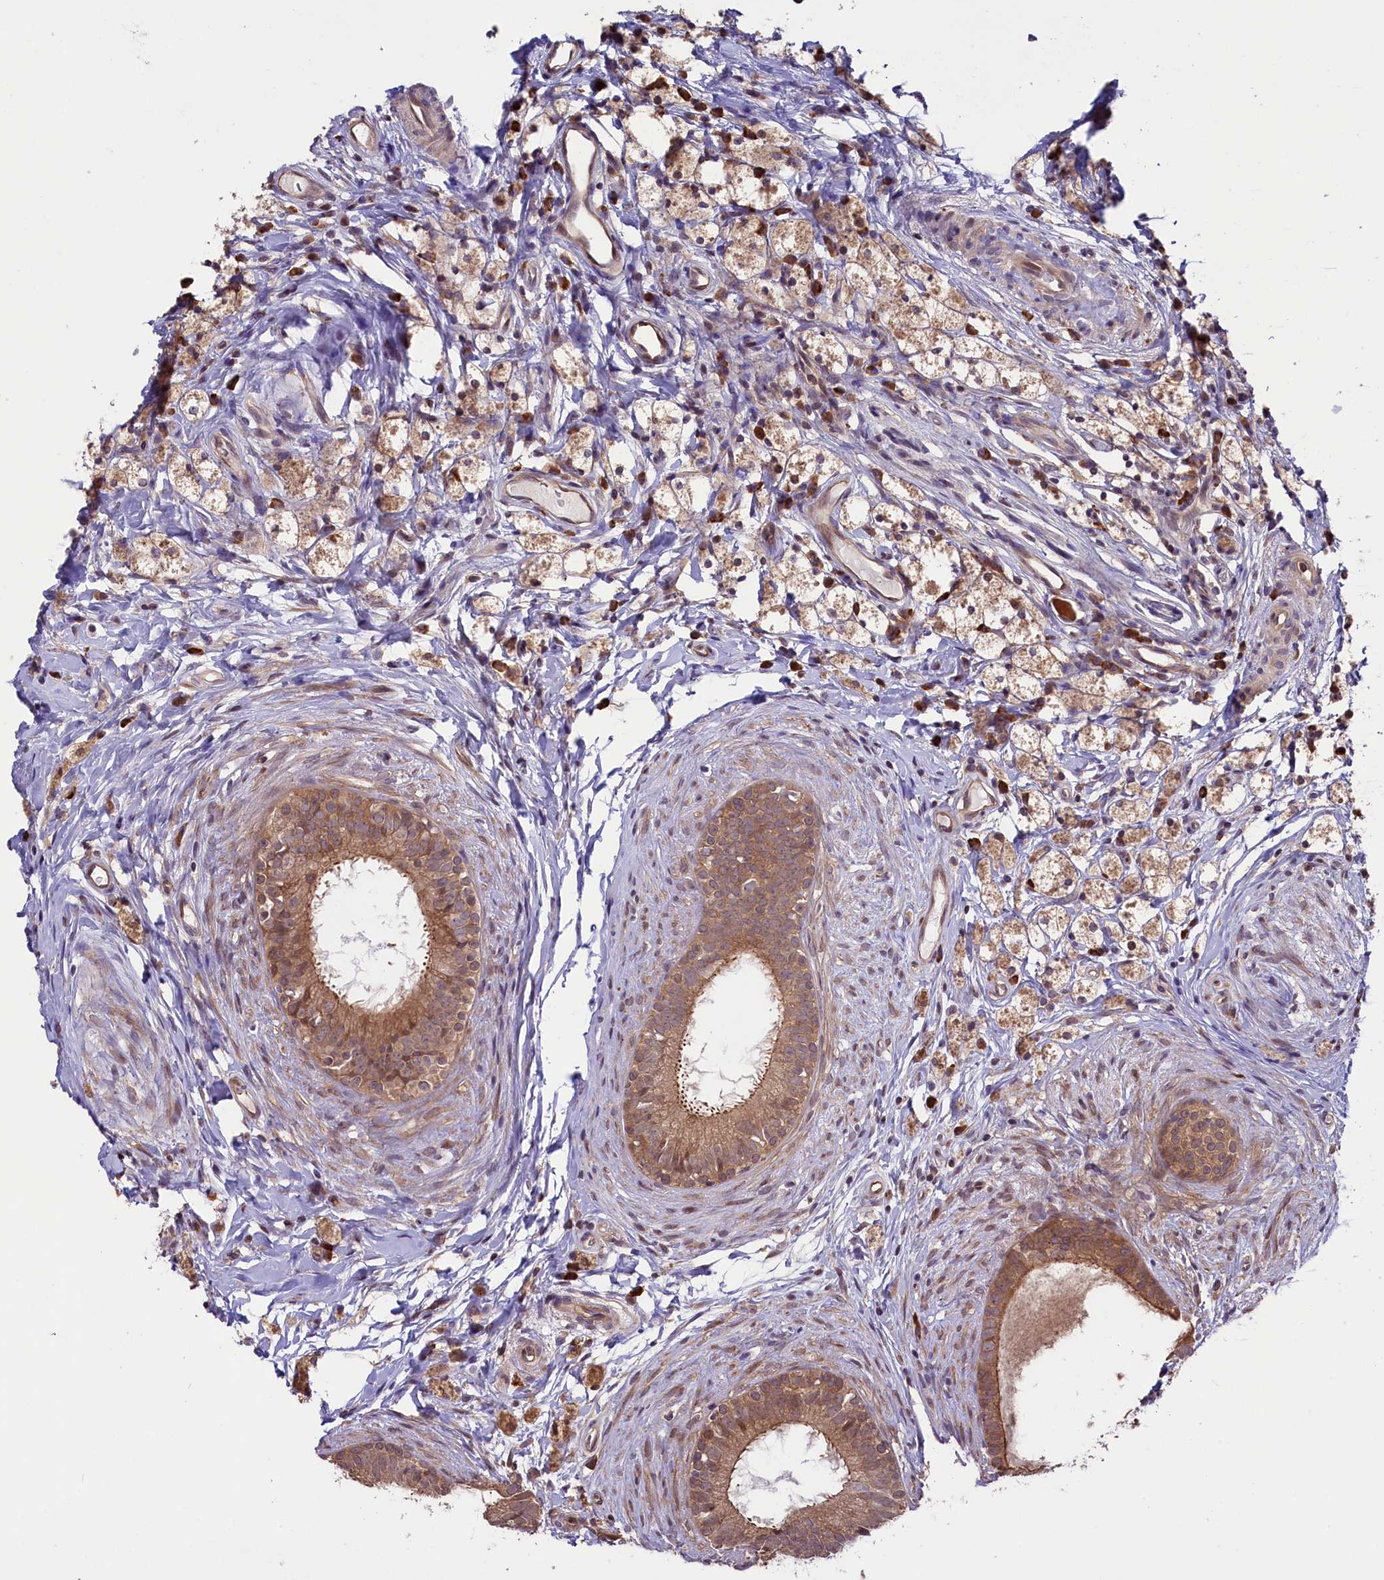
{"staining": {"intensity": "moderate", "quantity": ">75%", "location": "cytoplasmic/membranous"}, "tissue": "epididymis", "cell_type": "Glandular cells", "image_type": "normal", "snomed": [{"axis": "morphology", "description": "Normal tissue, NOS"}, {"axis": "topography", "description": "Epididymis"}], "caption": "Immunohistochemistry (DAB) staining of benign epididymis reveals moderate cytoplasmic/membranous protein staining in about >75% of glandular cells.", "gene": "RIC8A", "patient": {"sex": "male", "age": 80}}